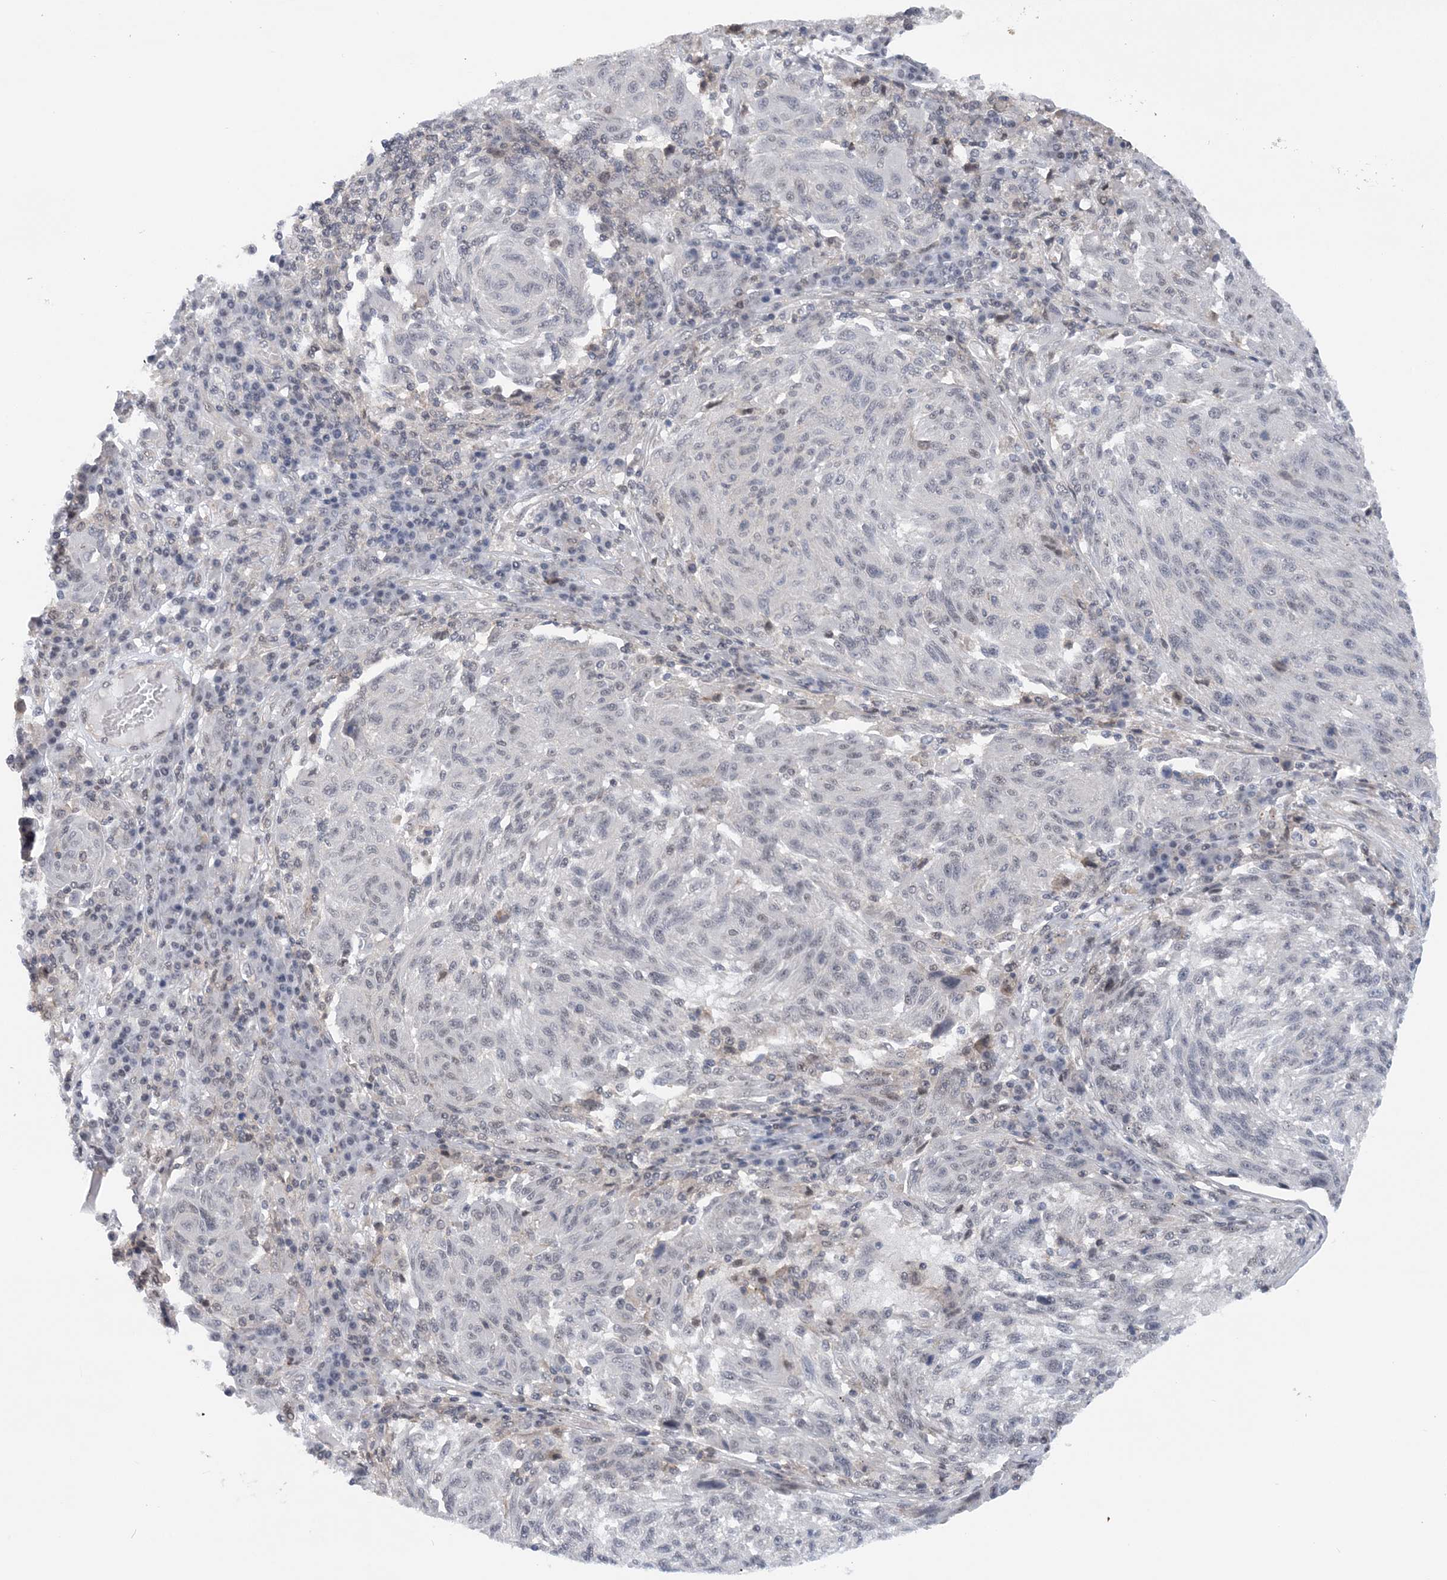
{"staining": {"intensity": "negative", "quantity": "none", "location": "none"}, "tissue": "melanoma", "cell_type": "Tumor cells", "image_type": "cancer", "snomed": [{"axis": "morphology", "description": "Malignant melanoma, NOS"}, {"axis": "topography", "description": "Skin"}], "caption": "IHC photomicrograph of neoplastic tissue: human melanoma stained with DAB (3,3'-diaminobenzidine) displays no significant protein expression in tumor cells. Brightfield microscopy of IHC stained with DAB (brown) and hematoxylin (blue), captured at high magnification.", "gene": "CCDC152", "patient": {"sex": "male", "age": 53}}